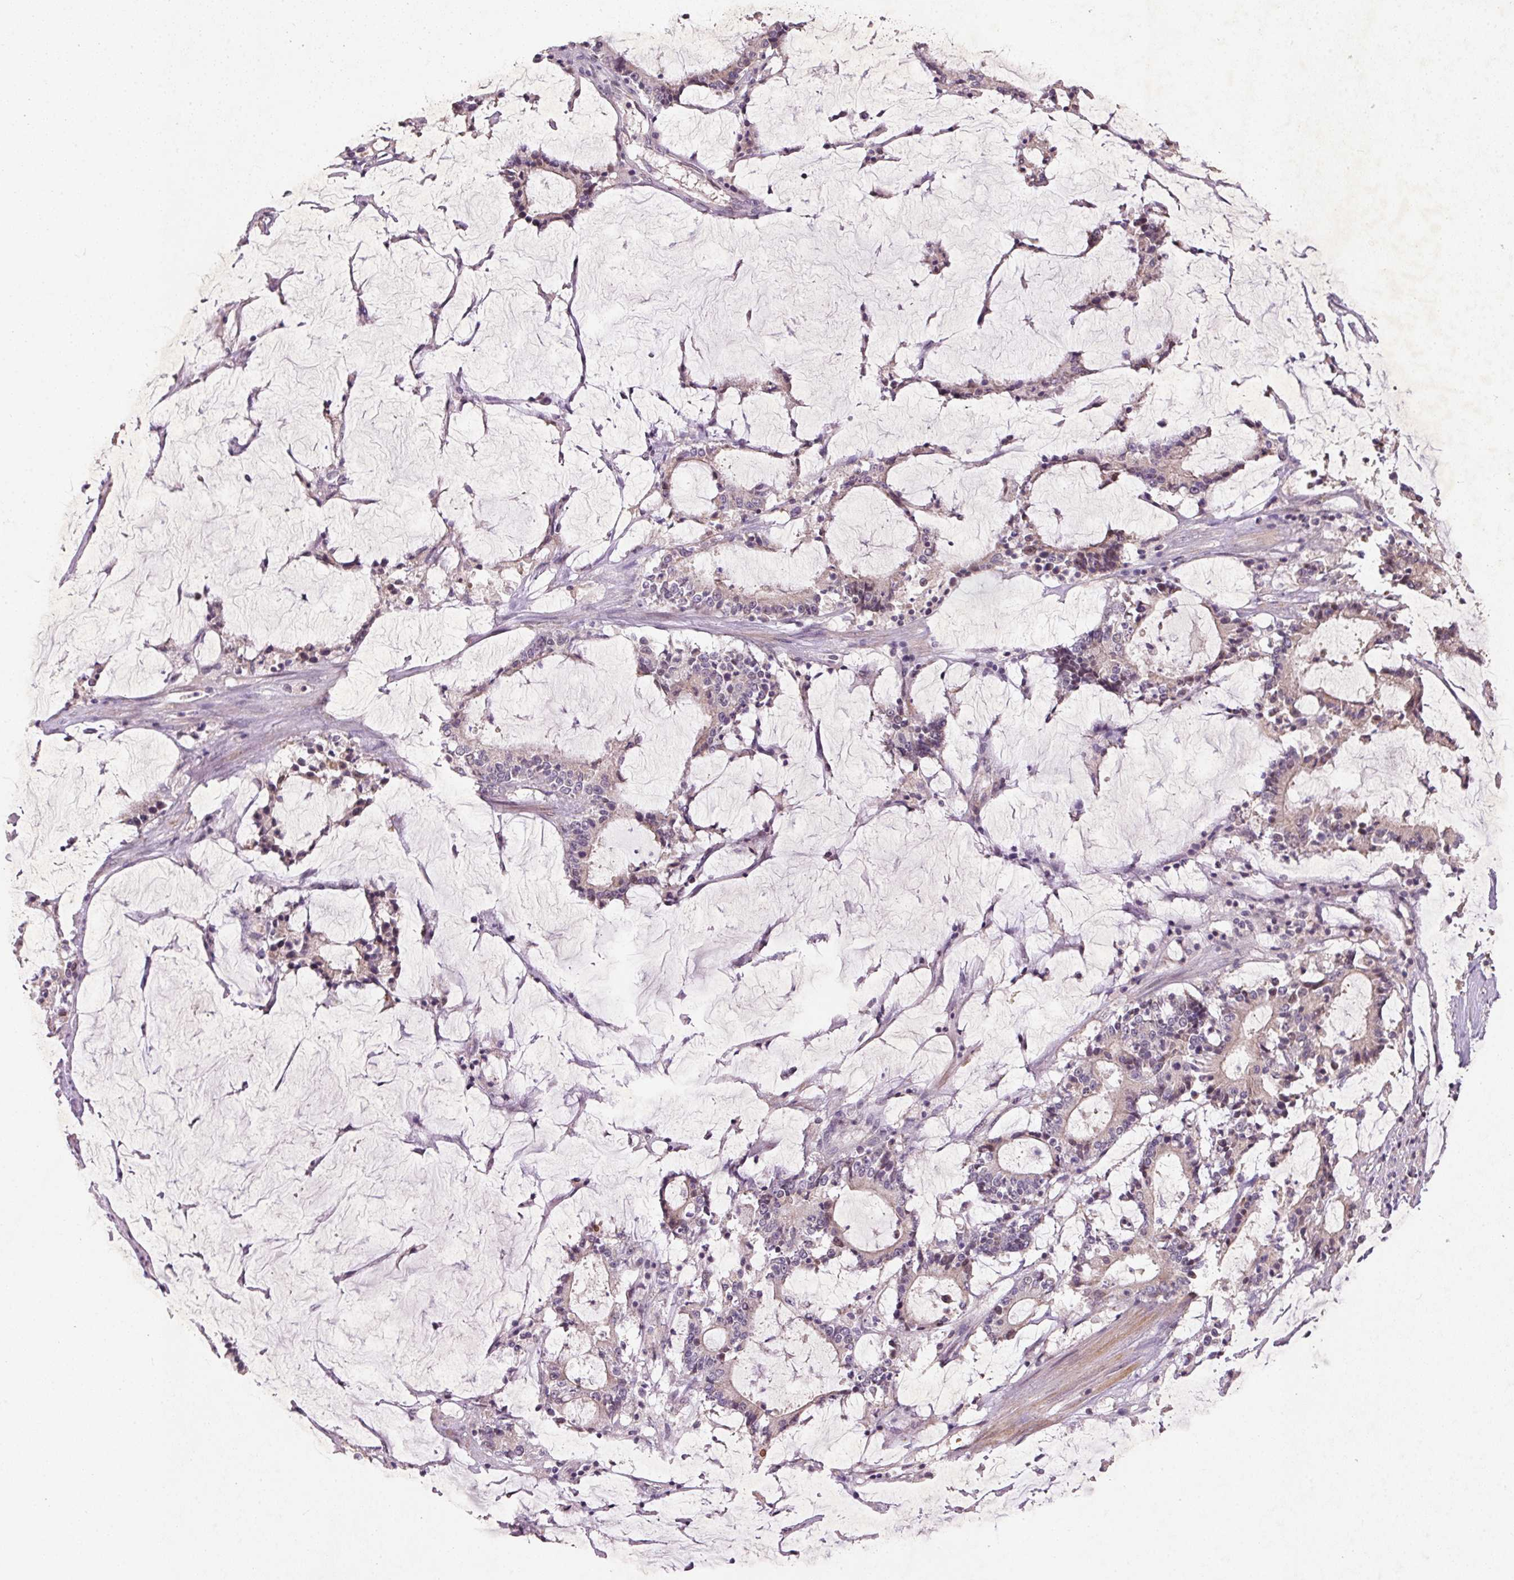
{"staining": {"intensity": "weak", "quantity": "<25%", "location": "cytoplasmic/membranous"}, "tissue": "stomach cancer", "cell_type": "Tumor cells", "image_type": "cancer", "snomed": [{"axis": "morphology", "description": "Adenocarcinoma, NOS"}, {"axis": "topography", "description": "Stomach, upper"}], "caption": "This is an IHC histopathology image of stomach adenocarcinoma. There is no expression in tumor cells.", "gene": "KCNK15", "patient": {"sex": "male", "age": 68}}